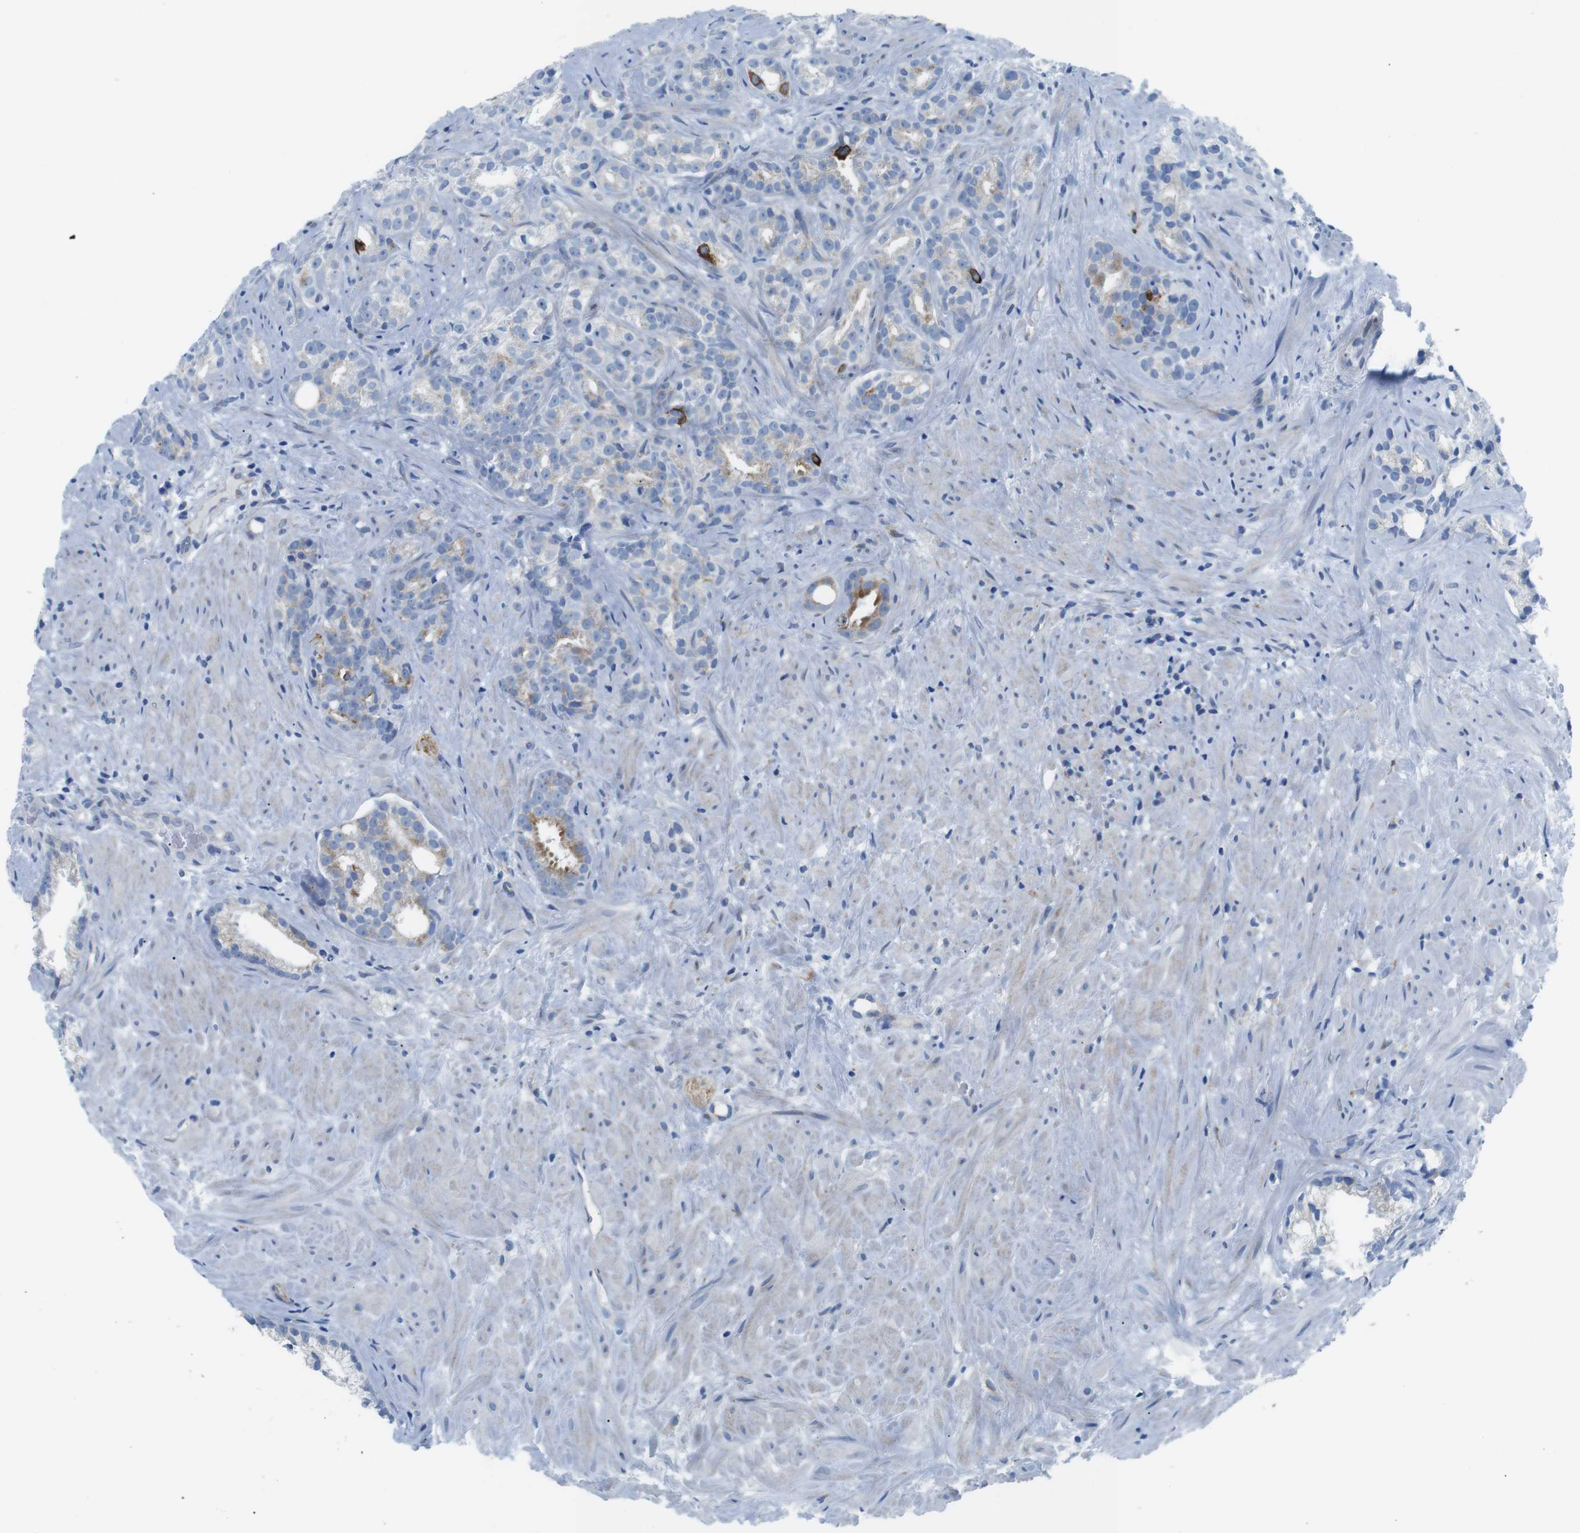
{"staining": {"intensity": "strong", "quantity": "<25%", "location": "cytoplasmic/membranous"}, "tissue": "prostate cancer", "cell_type": "Tumor cells", "image_type": "cancer", "snomed": [{"axis": "morphology", "description": "Adenocarcinoma, Low grade"}, {"axis": "topography", "description": "Prostate"}], "caption": "Prostate cancer stained for a protein (brown) reveals strong cytoplasmic/membranous positive positivity in approximately <25% of tumor cells.", "gene": "MUC2", "patient": {"sex": "male", "age": 89}}